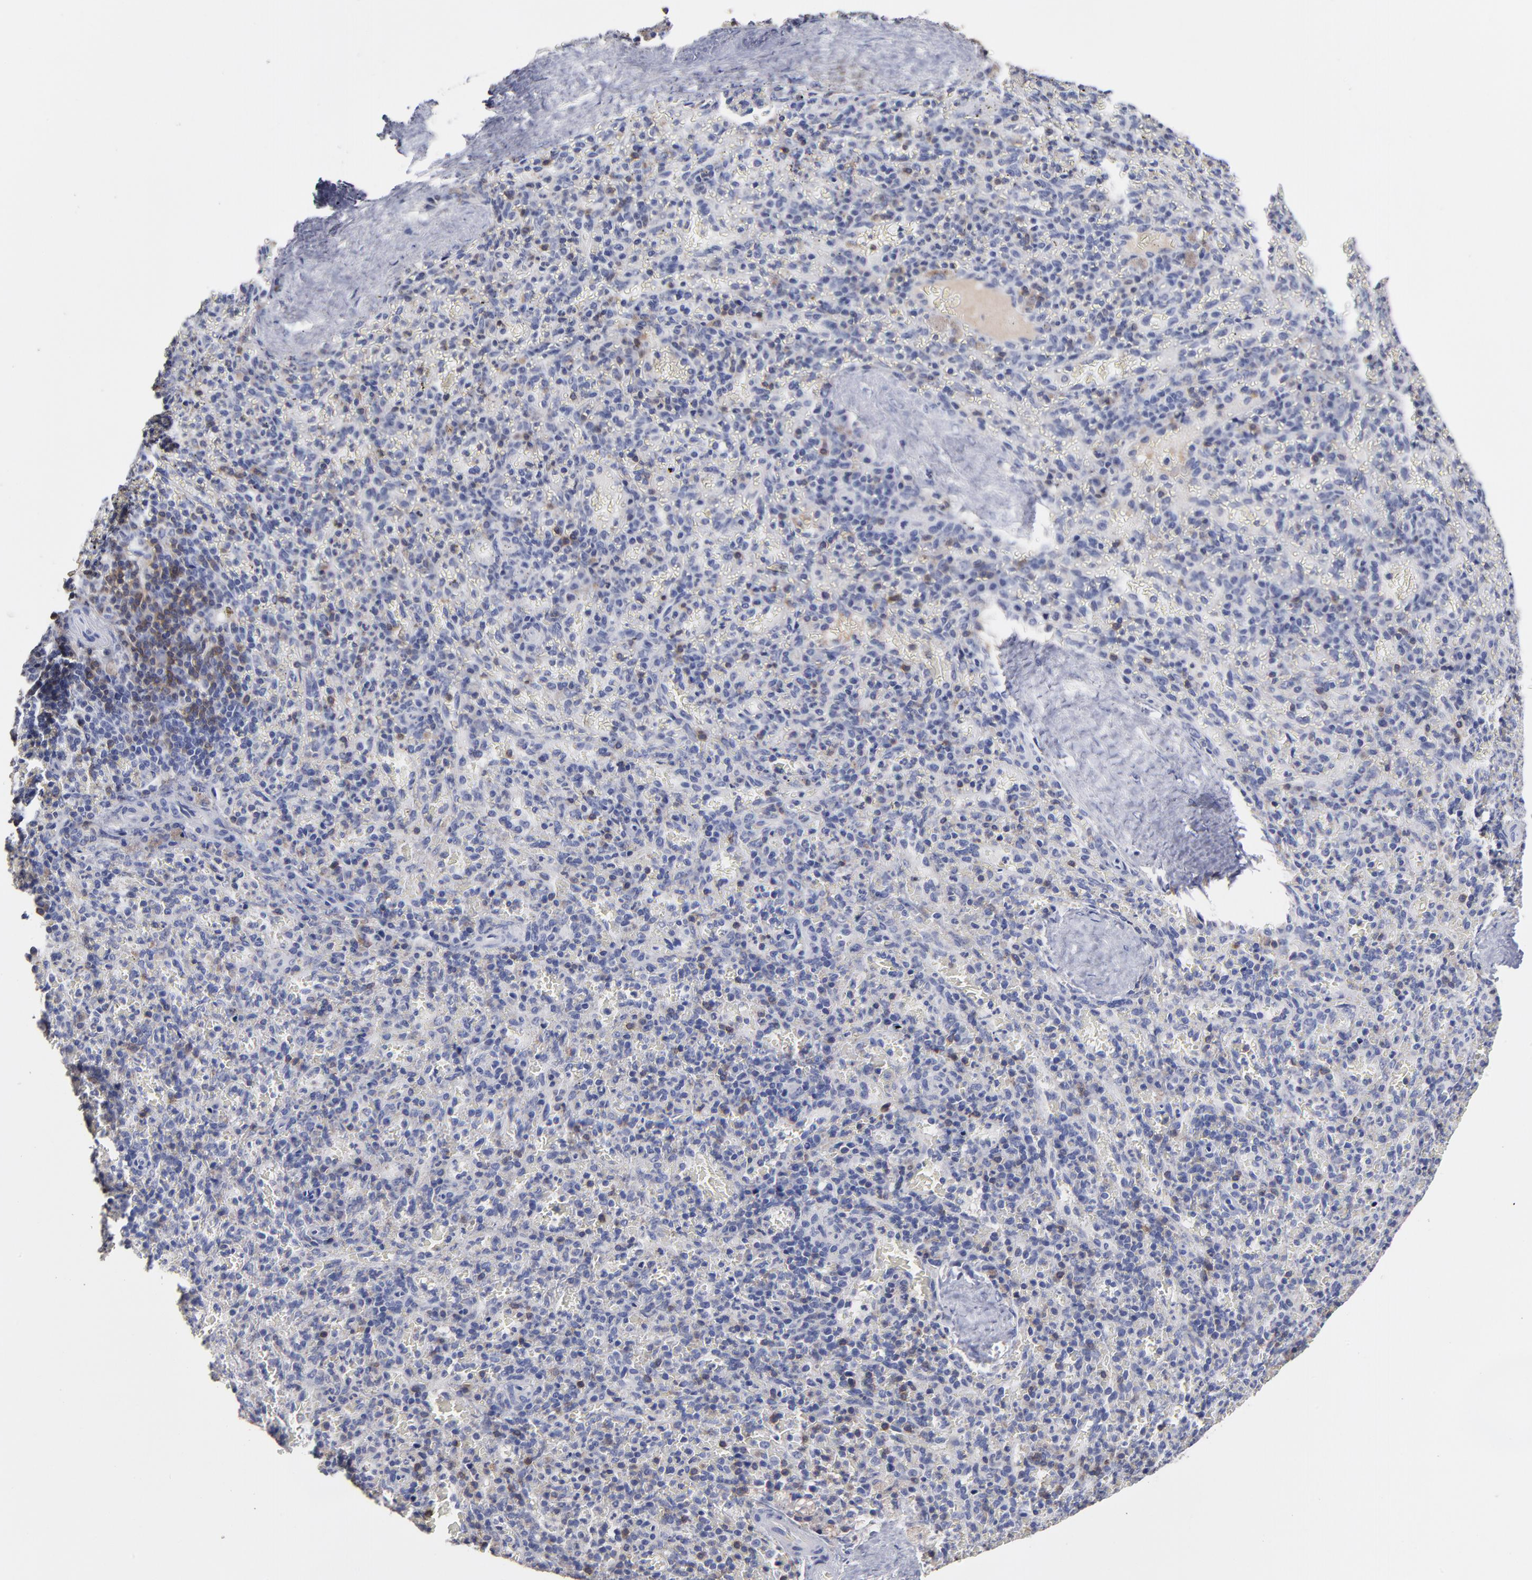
{"staining": {"intensity": "negative", "quantity": "none", "location": "none"}, "tissue": "spleen", "cell_type": "Cells in red pulp", "image_type": "normal", "snomed": [{"axis": "morphology", "description": "Normal tissue, NOS"}, {"axis": "topography", "description": "Spleen"}], "caption": "Human spleen stained for a protein using immunohistochemistry (IHC) reveals no positivity in cells in red pulp.", "gene": "TRAT1", "patient": {"sex": "female", "age": 50}}